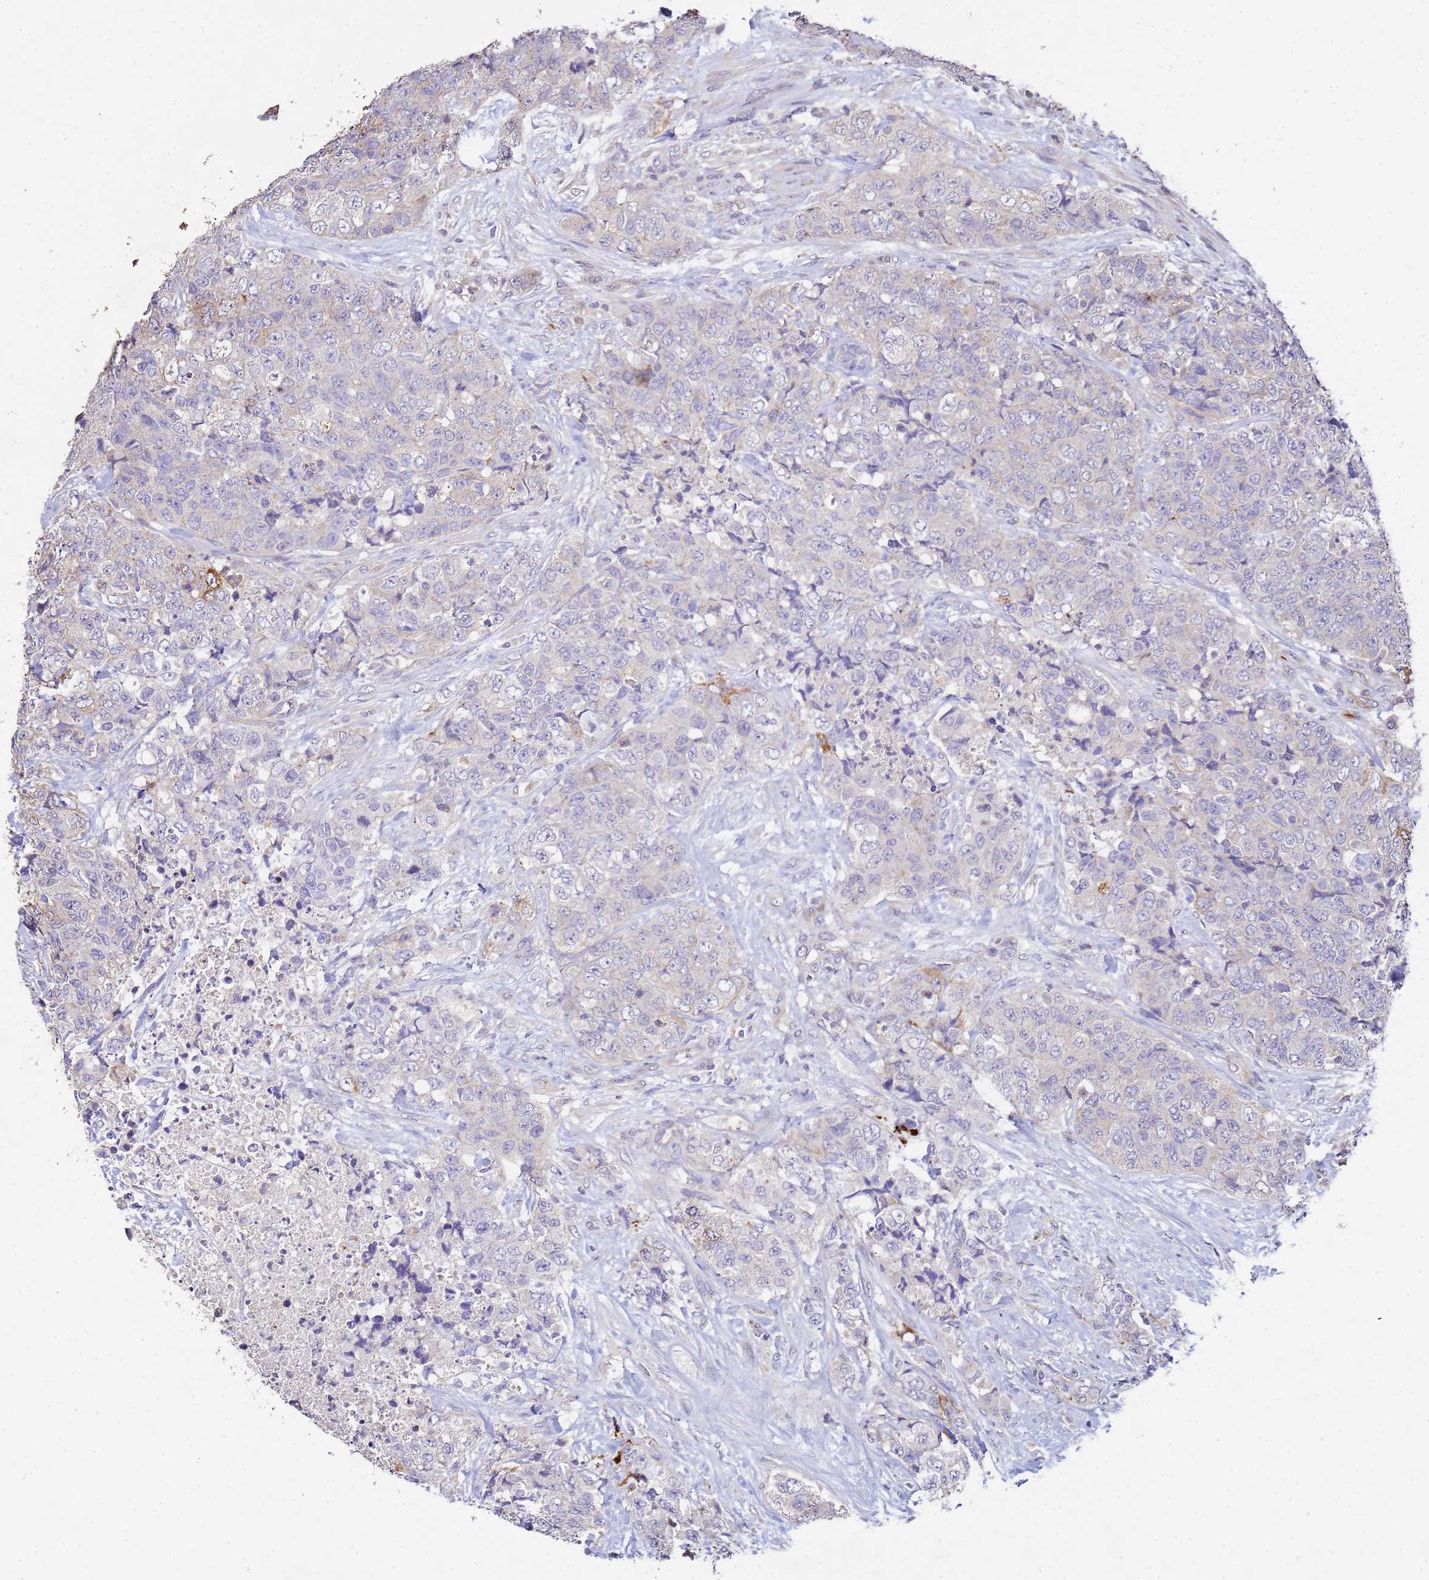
{"staining": {"intensity": "negative", "quantity": "none", "location": "none"}, "tissue": "urothelial cancer", "cell_type": "Tumor cells", "image_type": "cancer", "snomed": [{"axis": "morphology", "description": "Urothelial carcinoma, High grade"}, {"axis": "topography", "description": "Urinary bladder"}], "caption": "This photomicrograph is of urothelial carcinoma (high-grade) stained with IHC to label a protein in brown with the nuclei are counter-stained blue. There is no expression in tumor cells.", "gene": "CDC34", "patient": {"sex": "female", "age": 78}}